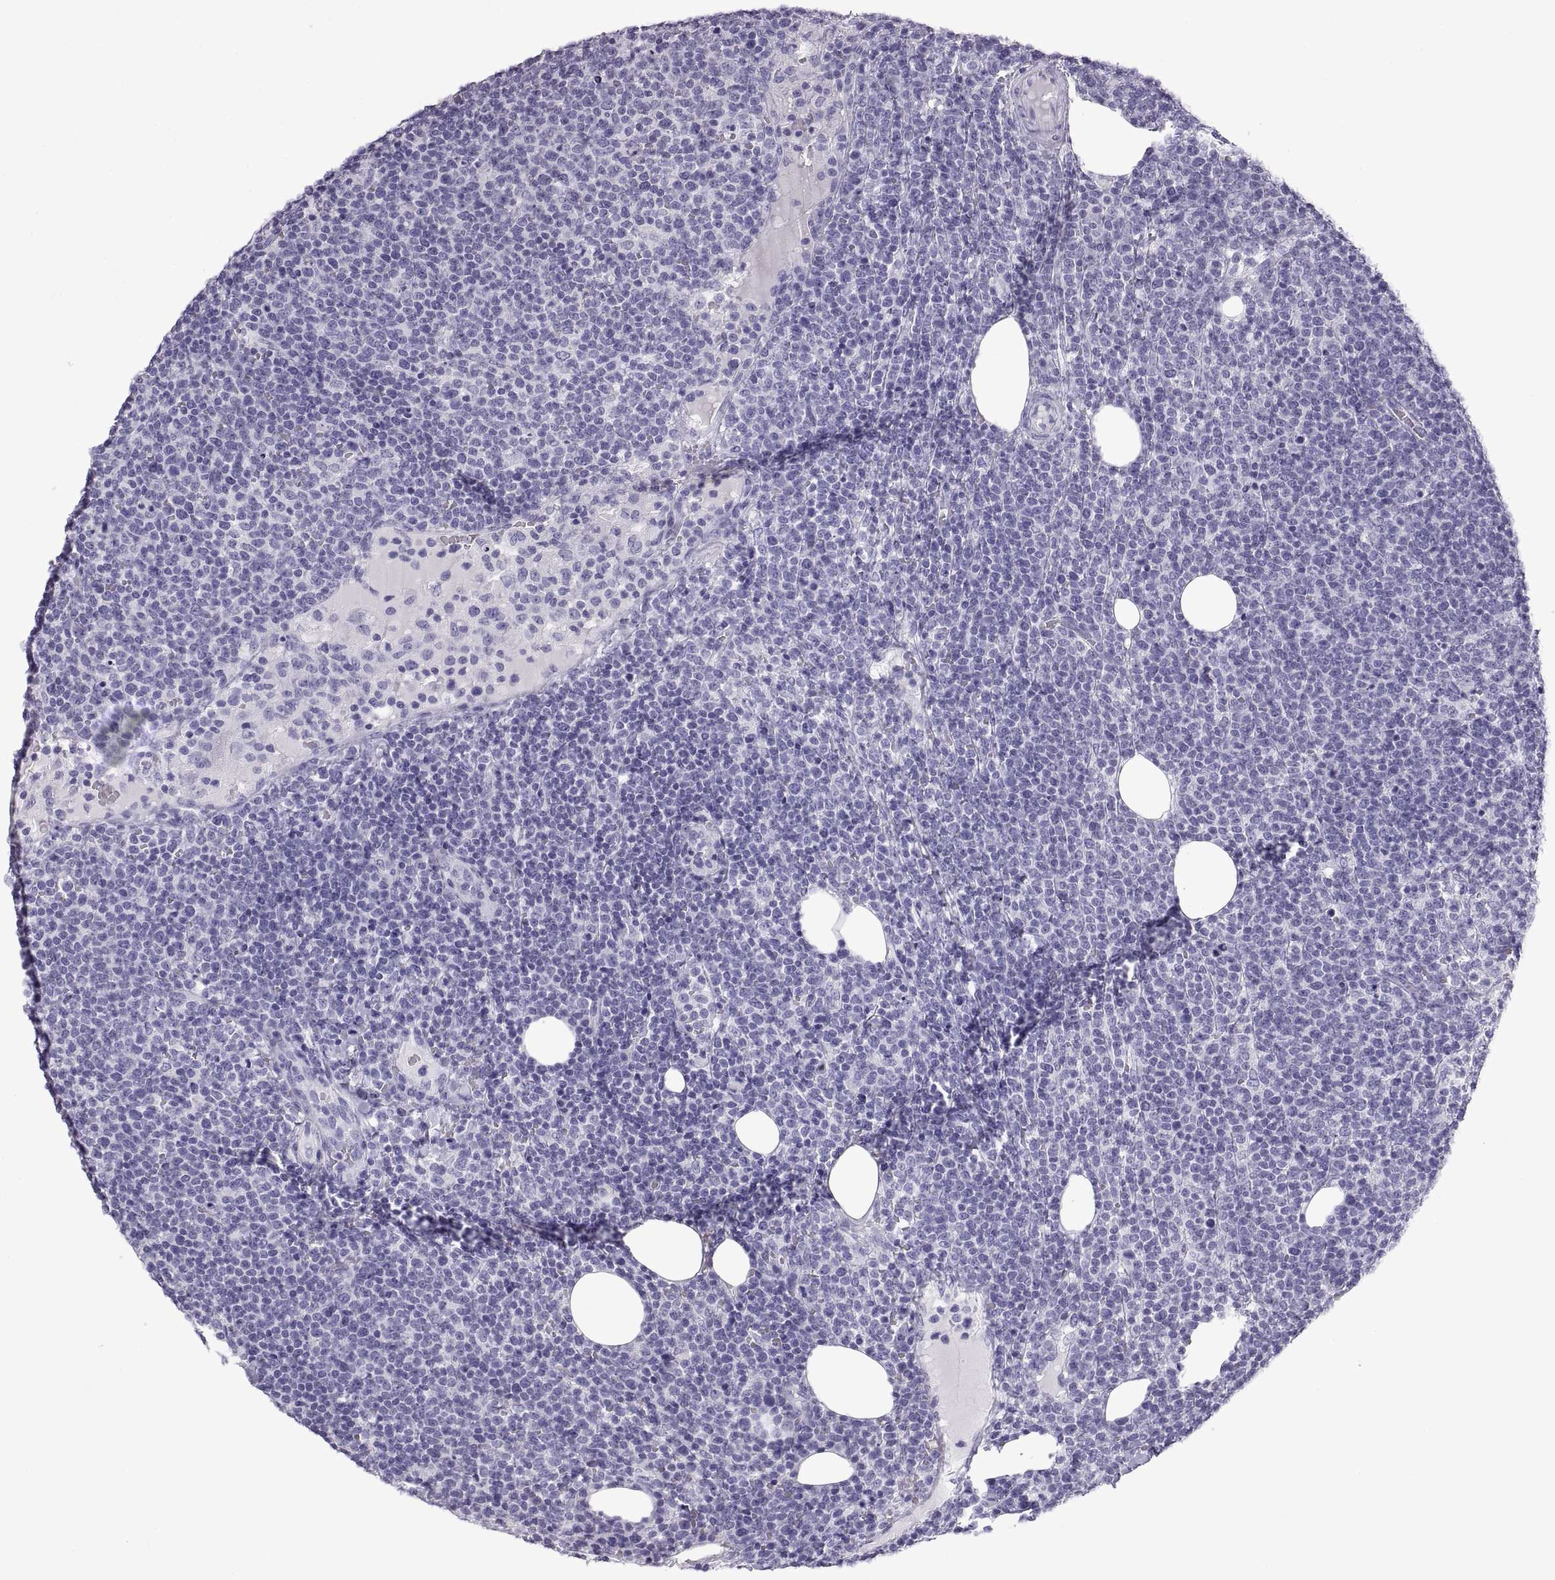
{"staining": {"intensity": "negative", "quantity": "none", "location": "none"}, "tissue": "lymphoma", "cell_type": "Tumor cells", "image_type": "cancer", "snomed": [{"axis": "morphology", "description": "Malignant lymphoma, non-Hodgkin's type, High grade"}, {"axis": "topography", "description": "Lymph node"}], "caption": "Lymphoma was stained to show a protein in brown. There is no significant expression in tumor cells.", "gene": "RLBP1", "patient": {"sex": "male", "age": 61}}